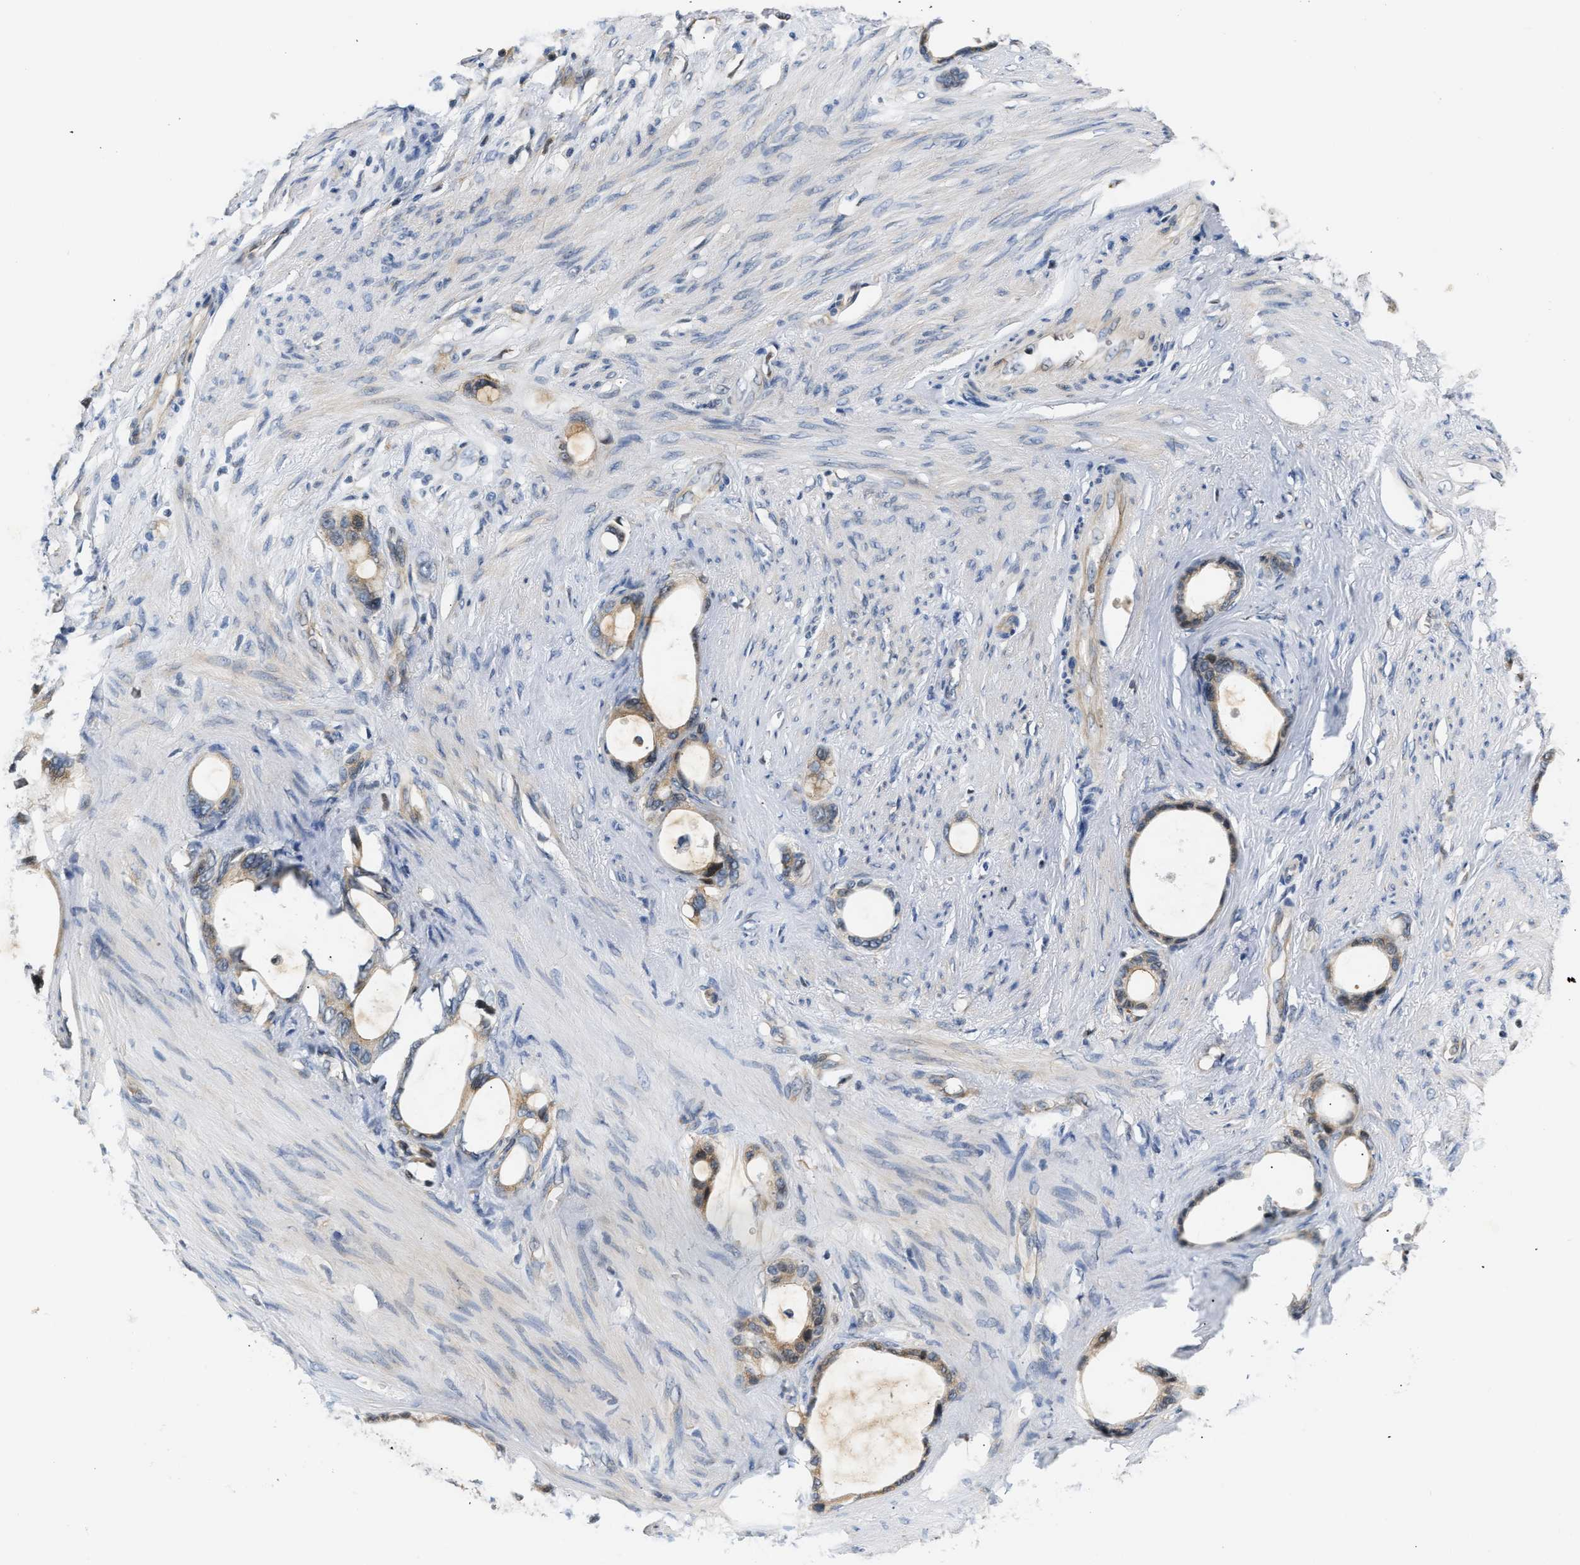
{"staining": {"intensity": "weak", "quantity": ">75%", "location": "cytoplasmic/membranous"}, "tissue": "stomach cancer", "cell_type": "Tumor cells", "image_type": "cancer", "snomed": [{"axis": "morphology", "description": "Adenocarcinoma, NOS"}, {"axis": "topography", "description": "Stomach"}], "caption": "IHC of stomach cancer exhibits low levels of weak cytoplasmic/membranous expression in approximately >75% of tumor cells.", "gene": "TNIP2", "patient": {"sex": "female", "age": 75}}